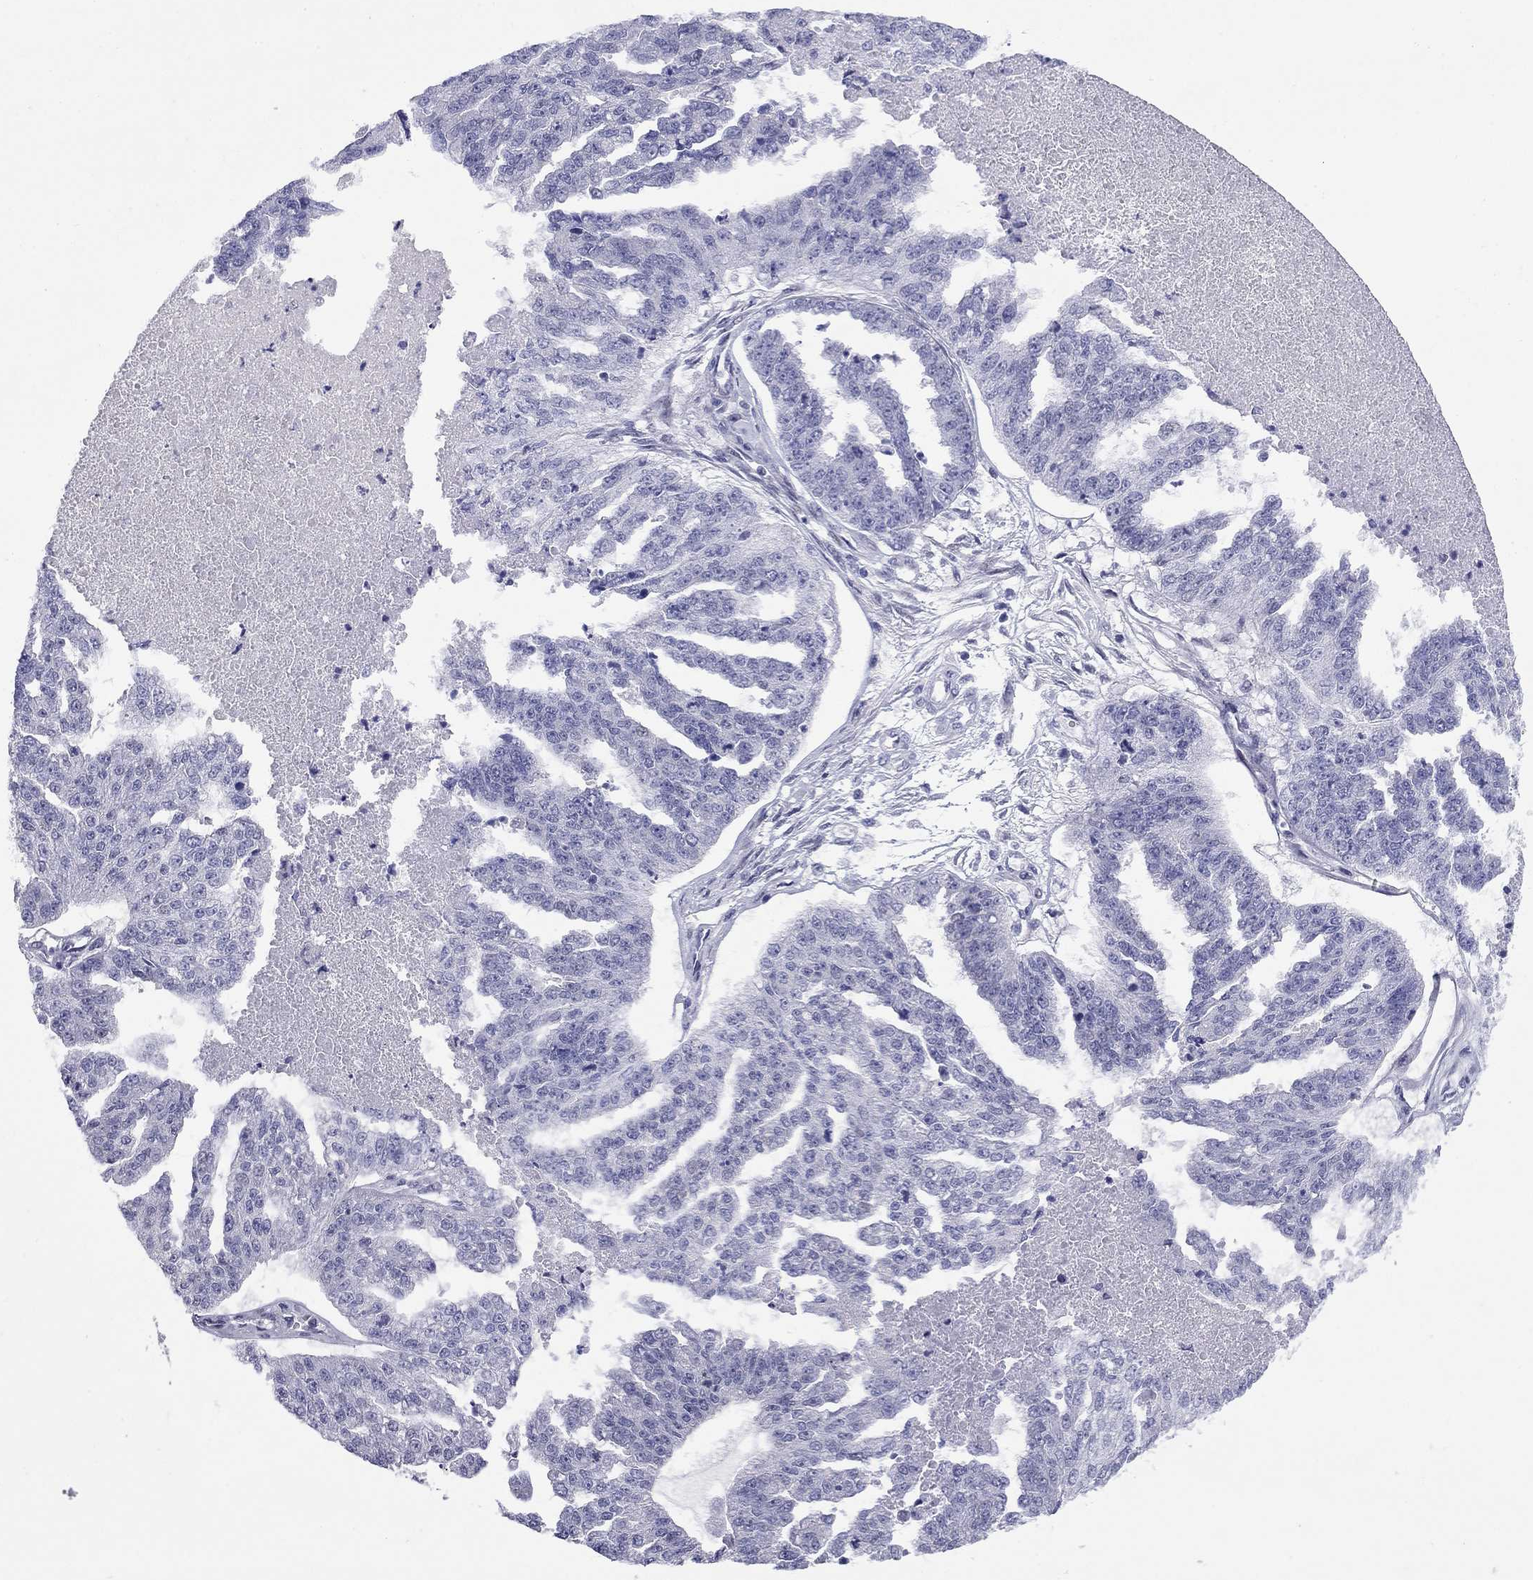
{"staining": {"intensity": "negative", "quantity": "none", "location": "none"}, "tissue": "ovarian cancer", "cell_type": "Tumor cells", "image_type": "cancer", "snomed": [{"axis": "morphology", "description": "Cystadenocarcinoma, serous, NOS"}, {"axis": "topography", "description": "Ovary"}], "caption": "IHC micrograph of human ovarian cancer stained for a protein (brown), which reveals no positivity in tumor cells.", "gene": "C8orf88", "patient": {"sex": "female", "age": 58}}